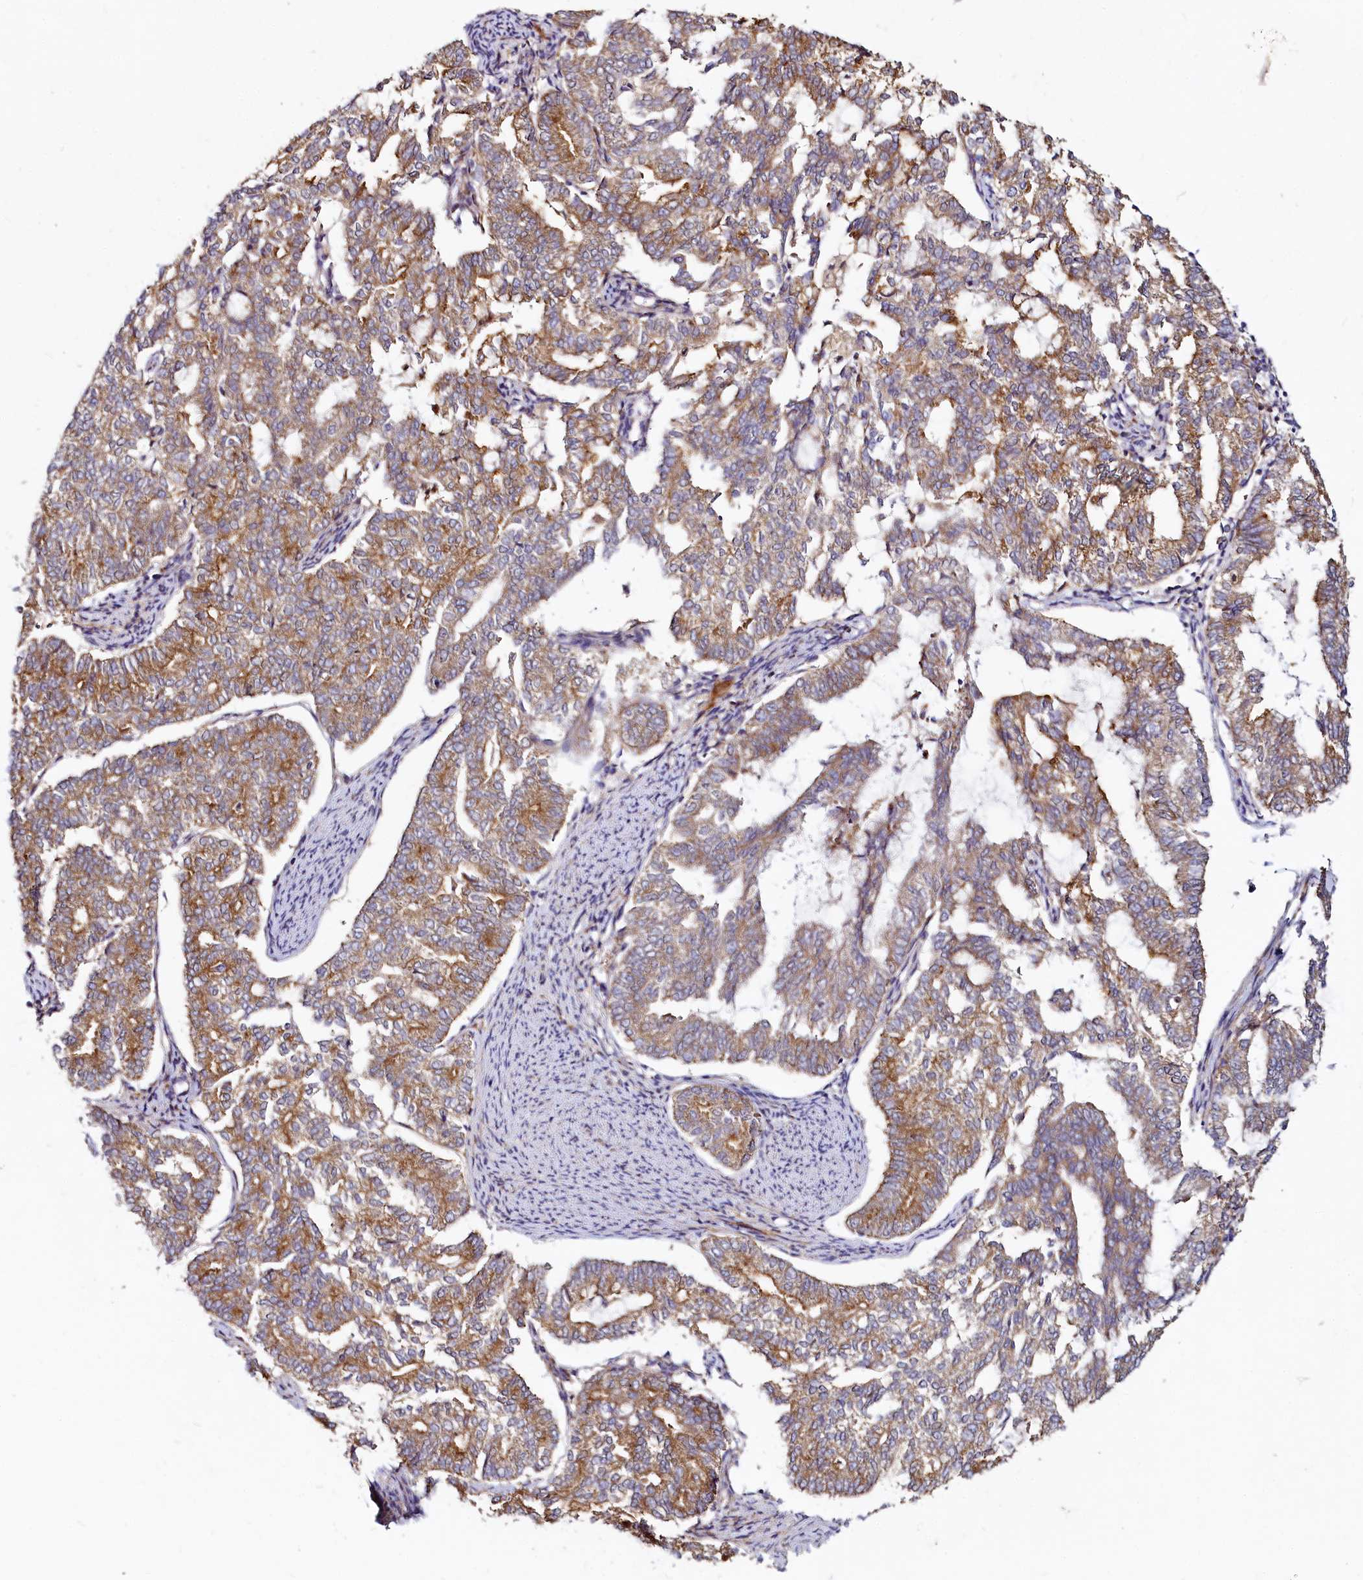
{"staining": {"intensity": "moderate", "quantity": ">75%", "location": "cytoplasmic/membranous"}, "tissue": "endometrial cancer", "cell_type": "Tumor cells", "image_type": "cancer", "snomed": [{"axis": "morphology", "description": "Adenocarcinoma, NOS"}, {"axis": "topography", "description": "Endometrium"}], "caption": "Immunohistochemistry image of neoplastic tissue: adenocarcinoma (endometrial) stained using immunohistochemistry (IHC) exhibits medium levels of moderate protein expression localized specifically in the cytoplasmic/membranous of tumor cells, appearing as a cytoplasmic/membranous brown color.", "gene": "ADCY2", "patient": {"sex": "female", "age": 79}}